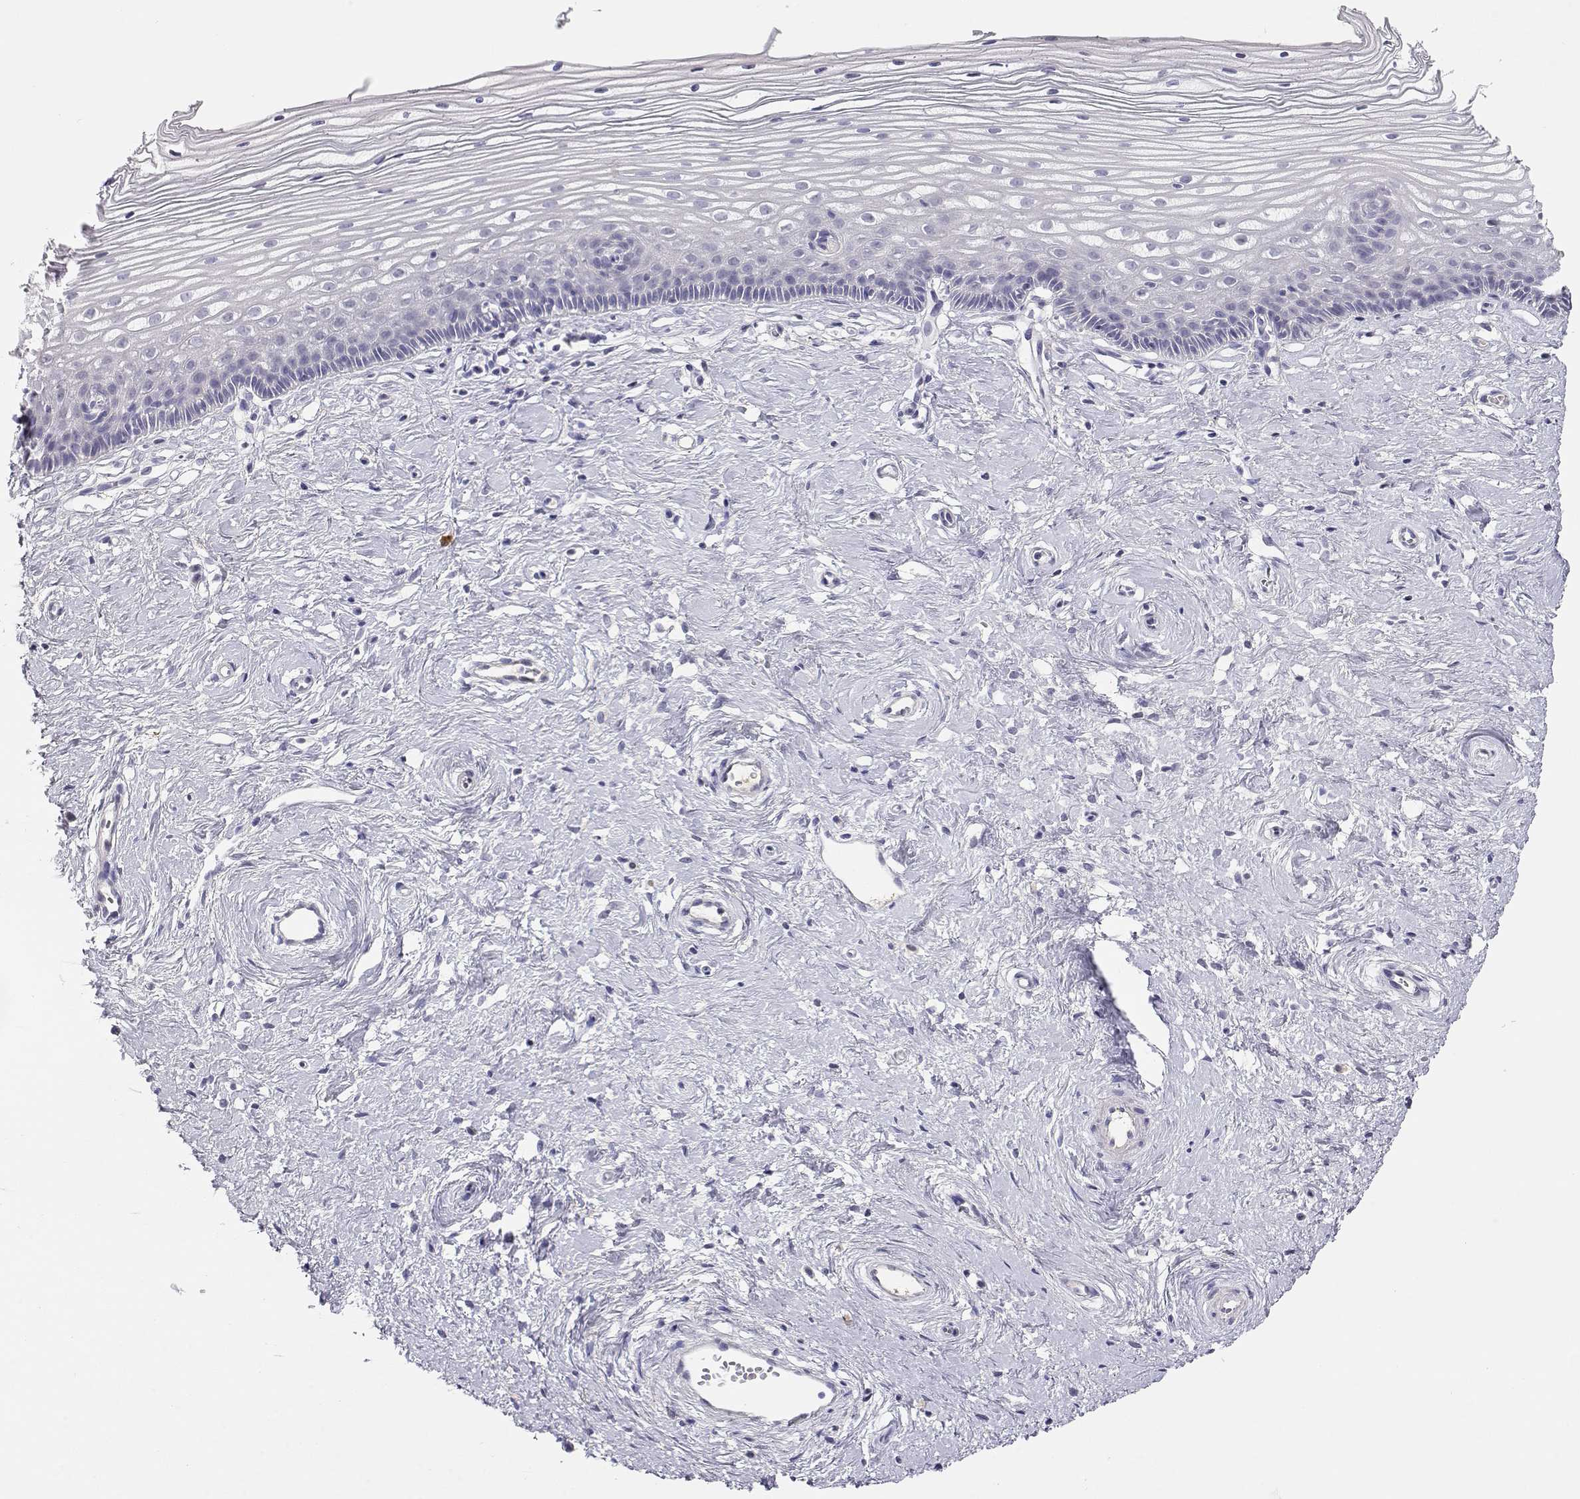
{"staining": {"intensity": "negative", "quantity": "none", "location": "none"}, "tissue": "cervix", "cell_type": "Glandular cells", "image_type": "normal", "snomed": [{"axis": "morphology", "description": "Normal tissue, NOS"}, {"axis": "topography", "description": "Cervix"}], "caption": "A photomicrograph of human cervix is negative for staining in glandular cells. (DAB immunohistochemistry, high magnification).", "gene": "CDHR1", "patient": {"sex": "female", "age": 40}}